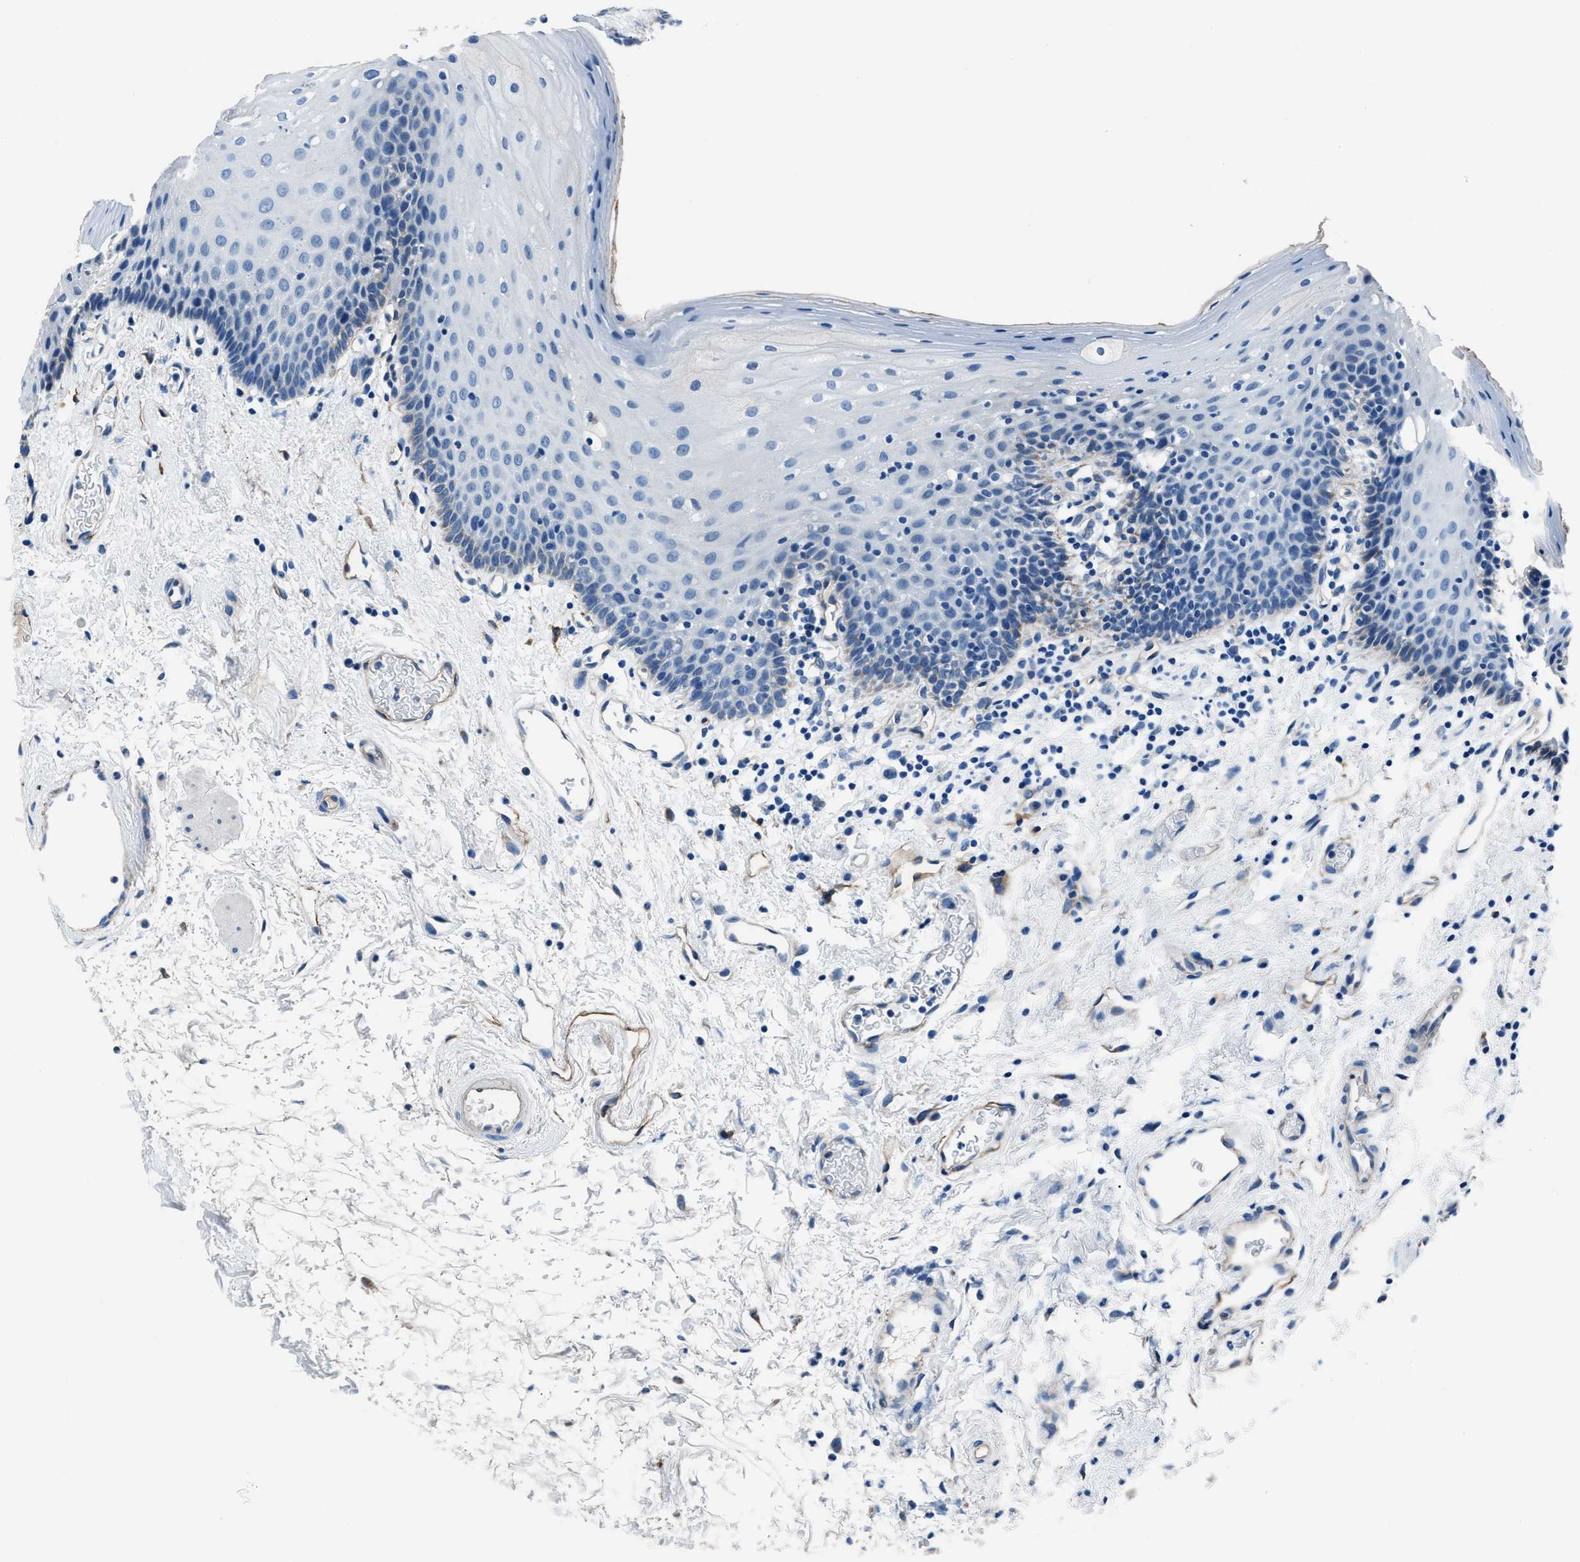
{"staining": {"intensity": "negative", "quantity": "none", "location": "none"}, "tissue": "oral mucosa", "cell_type": "Squamous epithelial cells", "image_type": "normal", "snomed": [{"axis": "morphology", "description": "Normal tissue, NOS"}, {"axis": "topography", "description": "Oral tissue"}], "caption": "A photomicrograph of oral mucosa stained for a protein shows no brown staining in squamous epithelial cells.", "gene": "PRTFDC1", "patient": {"sex": "male", "age": 66}}